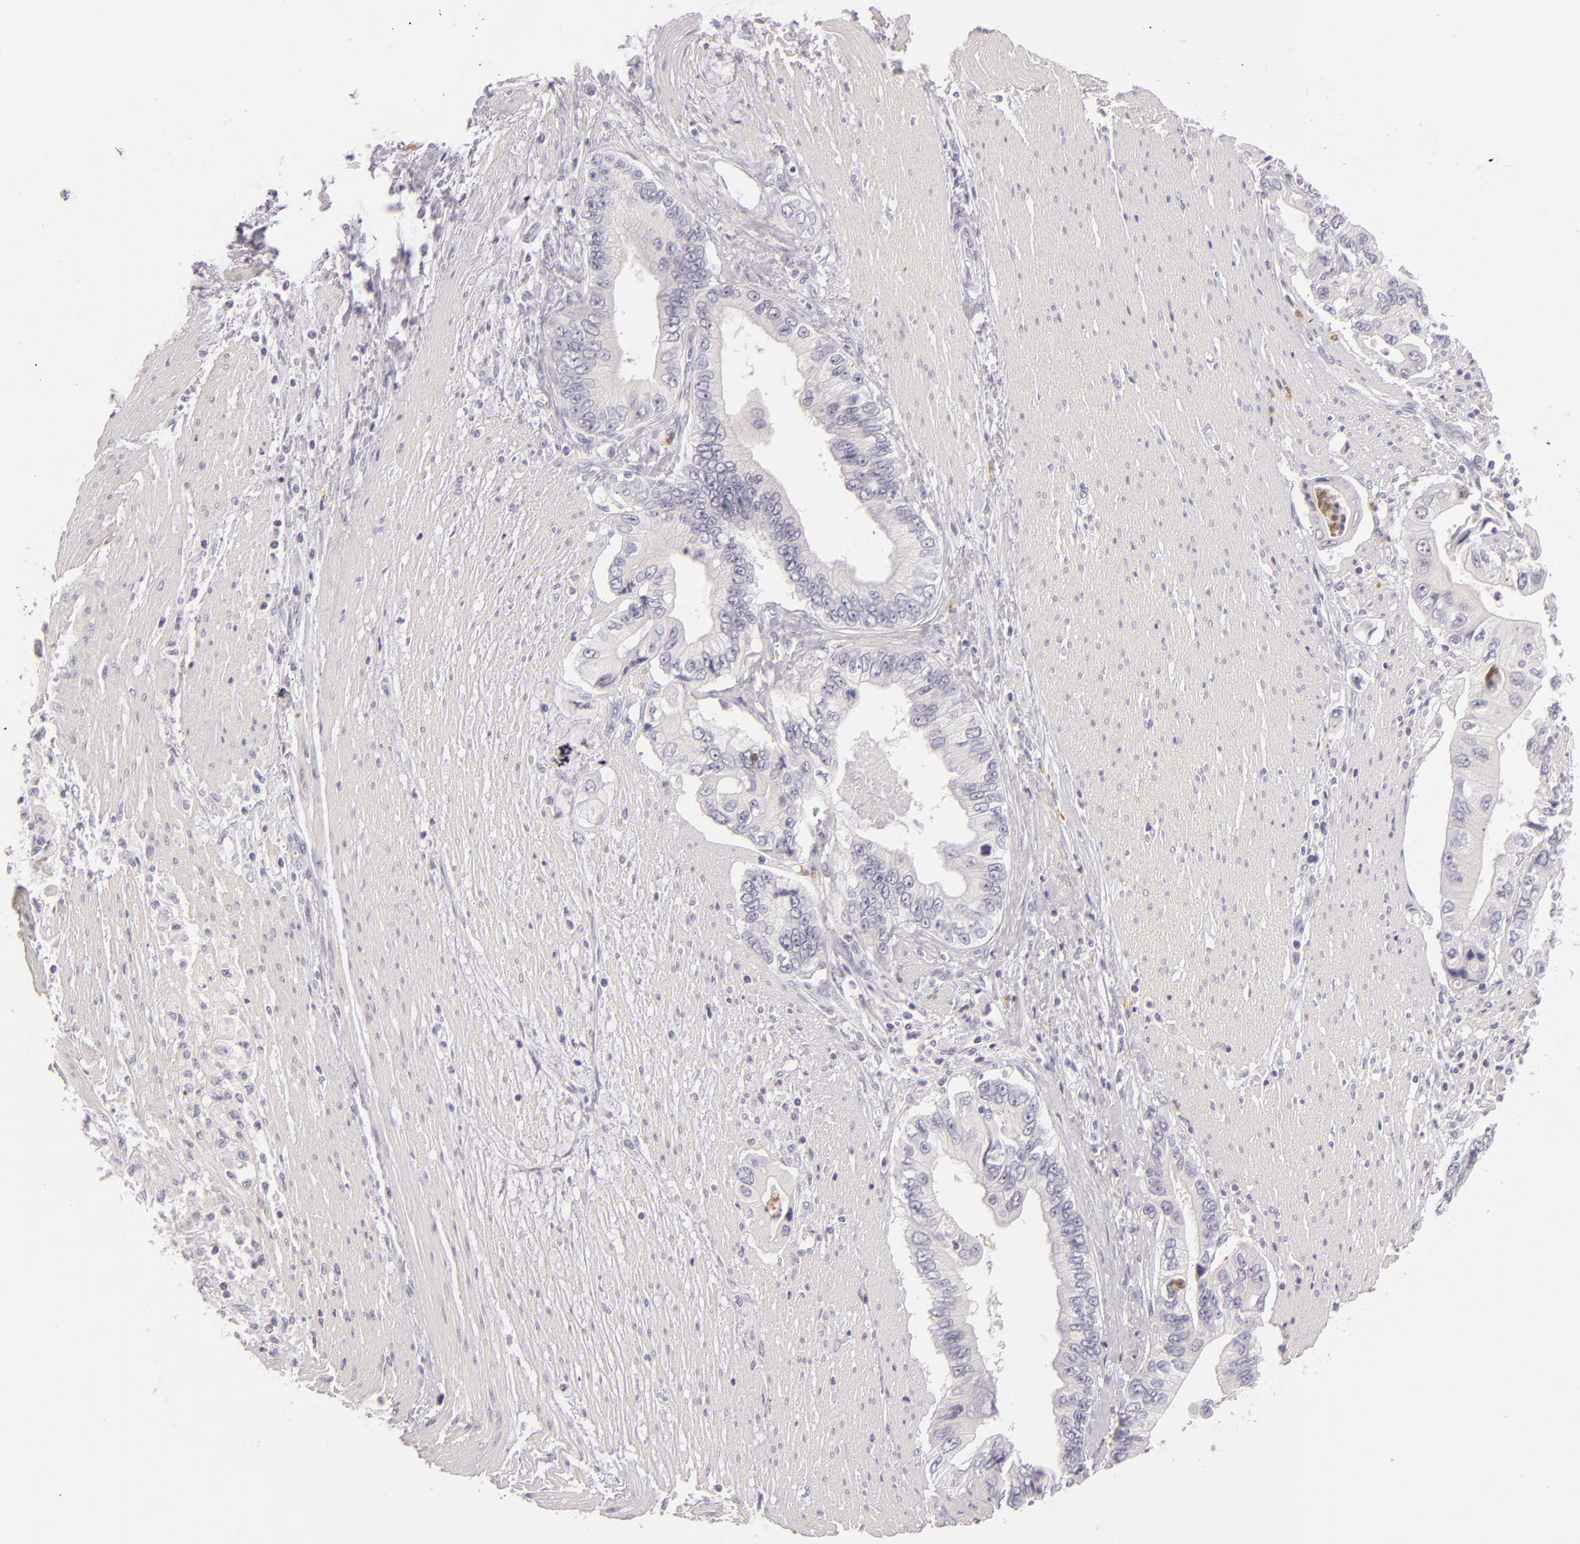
{"staining": {"intensity": "negative", "quantity": "none", "location": "none"}, "tissue": "pancreatic cancer", "cell_type": "Tumor cells", "image_type": "cancer", "snomed": [{"axis": "morphology", "description": "Adenocarcinoma, NOS"}, {"axis": "topography", "description": "Pancreas"}, {"axis": "topography", "description": "Stomach, upper"}], "caption": "Immunohistochemistry (IHC) micrograph of pancreatic cancer (adenocarcinoma) stained for a protein (brown), which reveals no staining in tumor cells.", "gene": "FAM181A", "patient": {"sex": "male", "age": 77}}